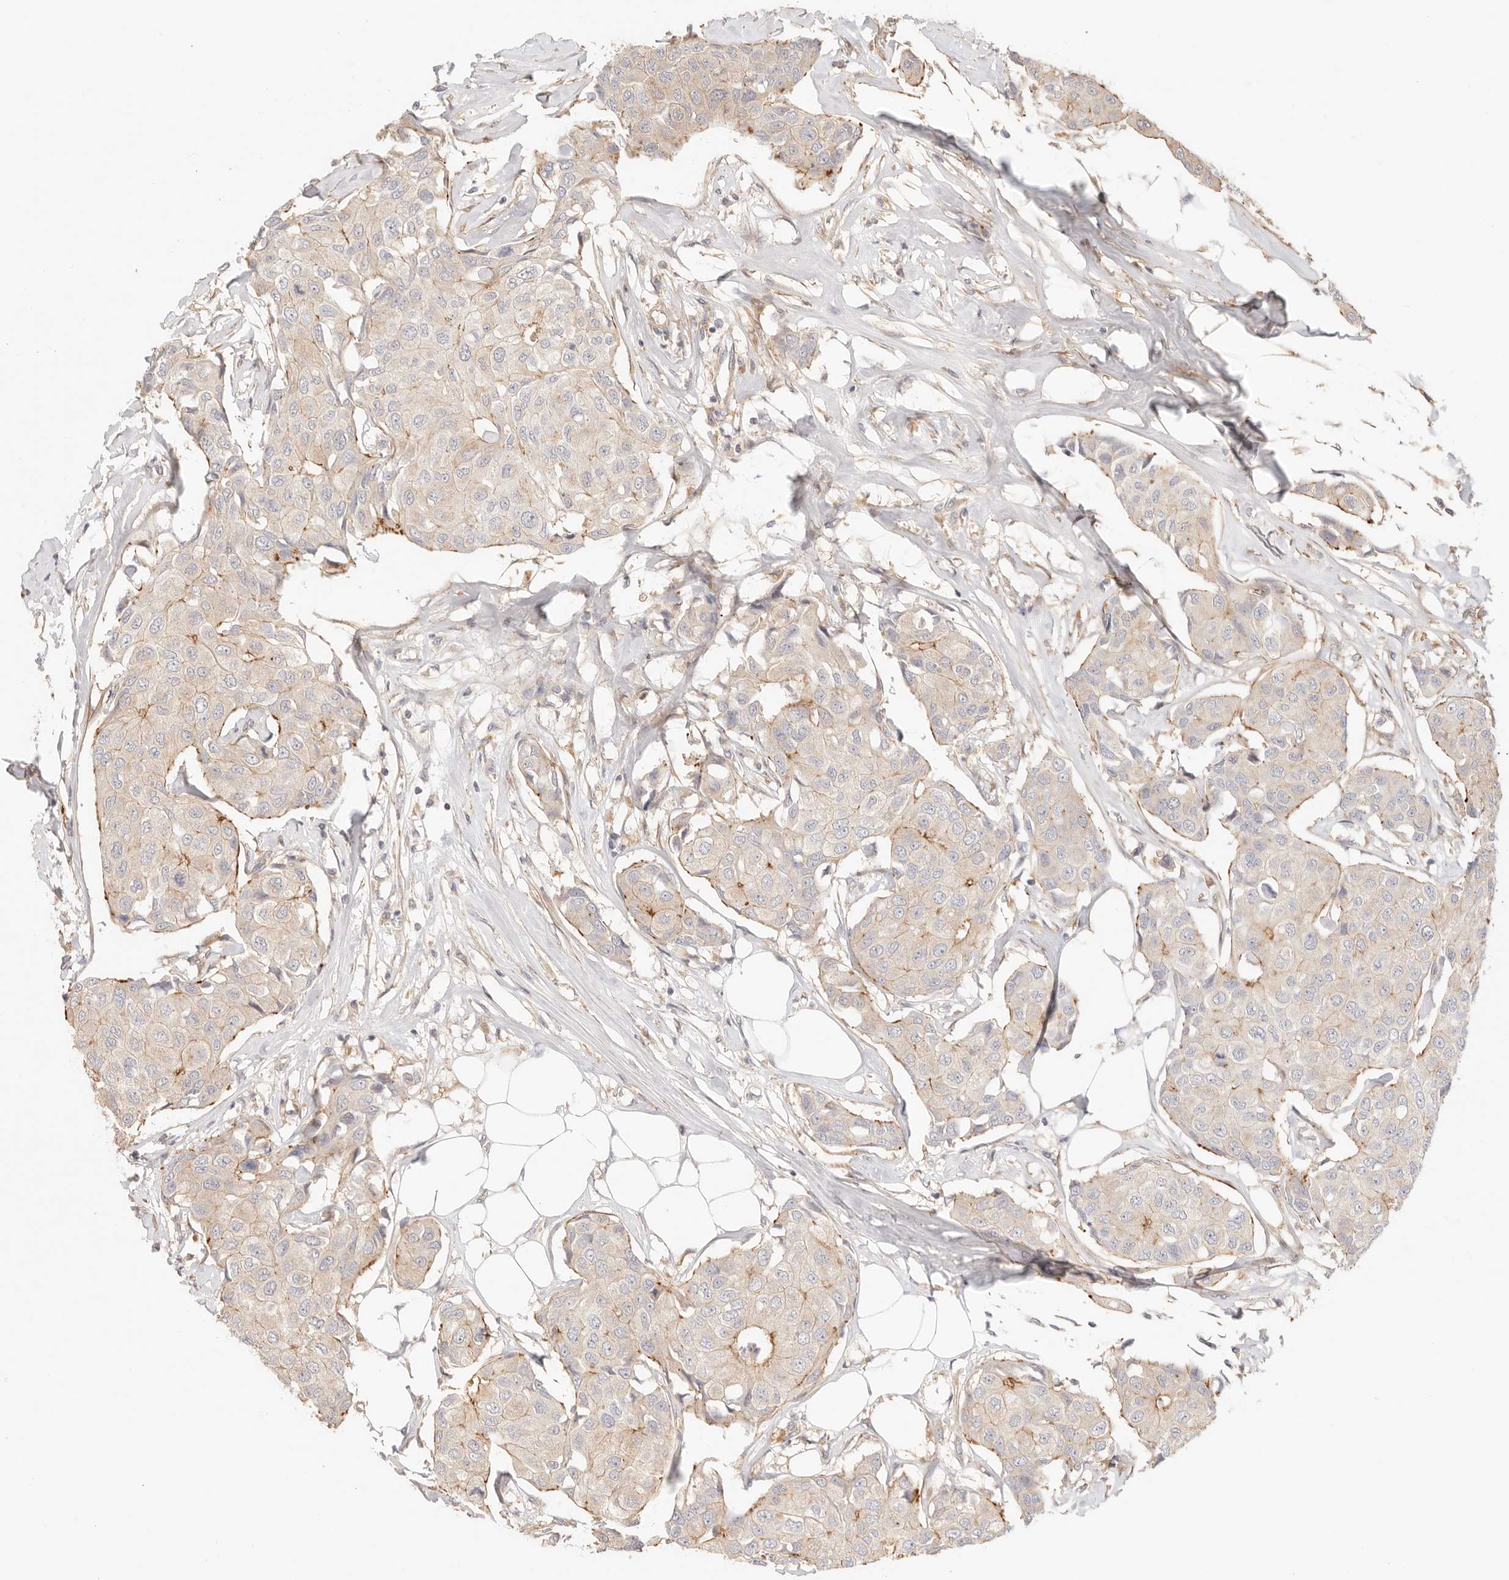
{"staining": {"intensity": "weak", "quantity": "25%-75%", "location": "cytoplasmic/membranous"}, "tissue": "breast cancer", "cell_type": "Tumor cells", "image_type": "cancer", "snomed": [{"axis": "morphology", "description": "Duct carcinoma"}, {"axis": "topography", "description": "Breast"}], "caption": "IHC of human breast cancer displays low levels of weak cytoplasmic/membranous expression in approximately 25%-75% of tumor cells. (DAB IHC, brown staining for protein, blue staining for nuclei).", "gene": "IL1R2", "patient": {"sex": "female", "age": 80}}